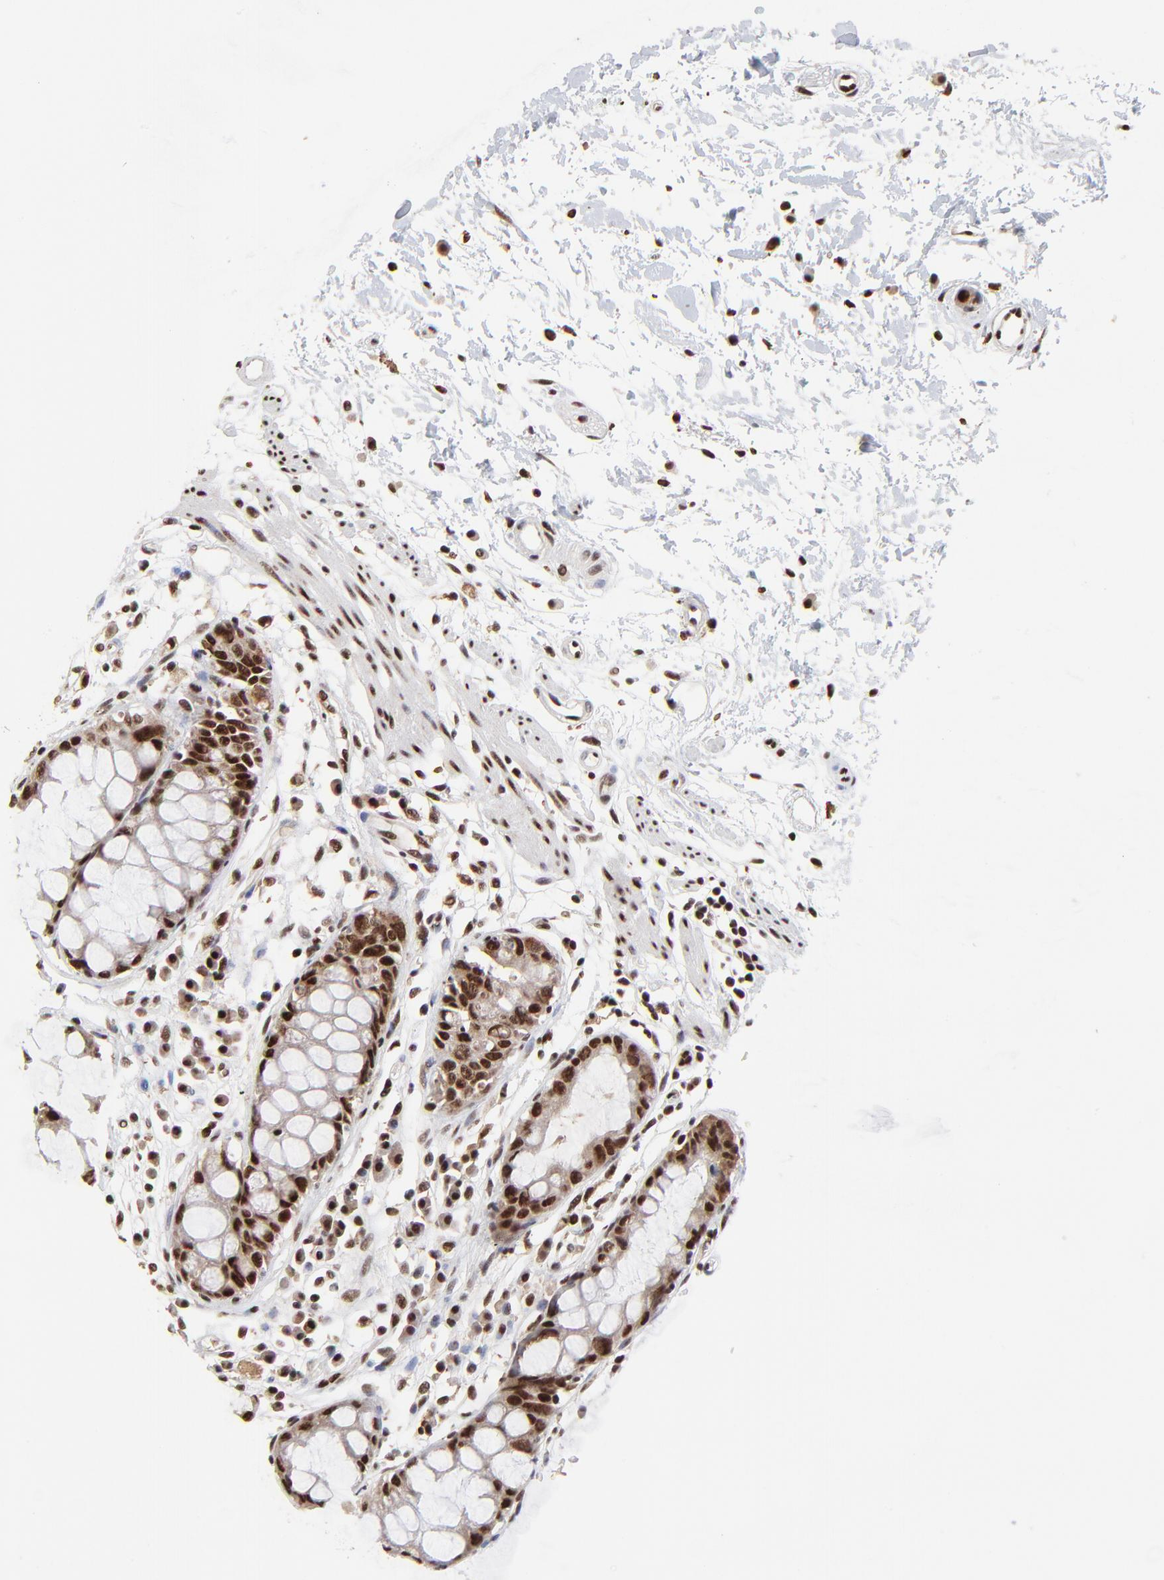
{"staining": {"intensity": "strong", "quantity": ">75%", "location": "nuclear"}, "tissue": "rectum", "cell_type": "Glandular cells", "image_type": "normal", "snomed": [{"axis": "morphology", "description": "Normal tissue, NOS"}, {"axis": "morphology", "description": "Adenocarcinoma, NOS"}, {"axis": "topography", "description": "Rectum"}], "caption": "Immunohistochemistry histopathology image of normal rectum: rectum stained using immunohistochemistry reveals high levels of strong protein expression localized specifically in the nuclear of glandular cells, appearing as a nuclear brown color.", "gene": "RBM22", "patient": {"sex": "female", "age": 65}}